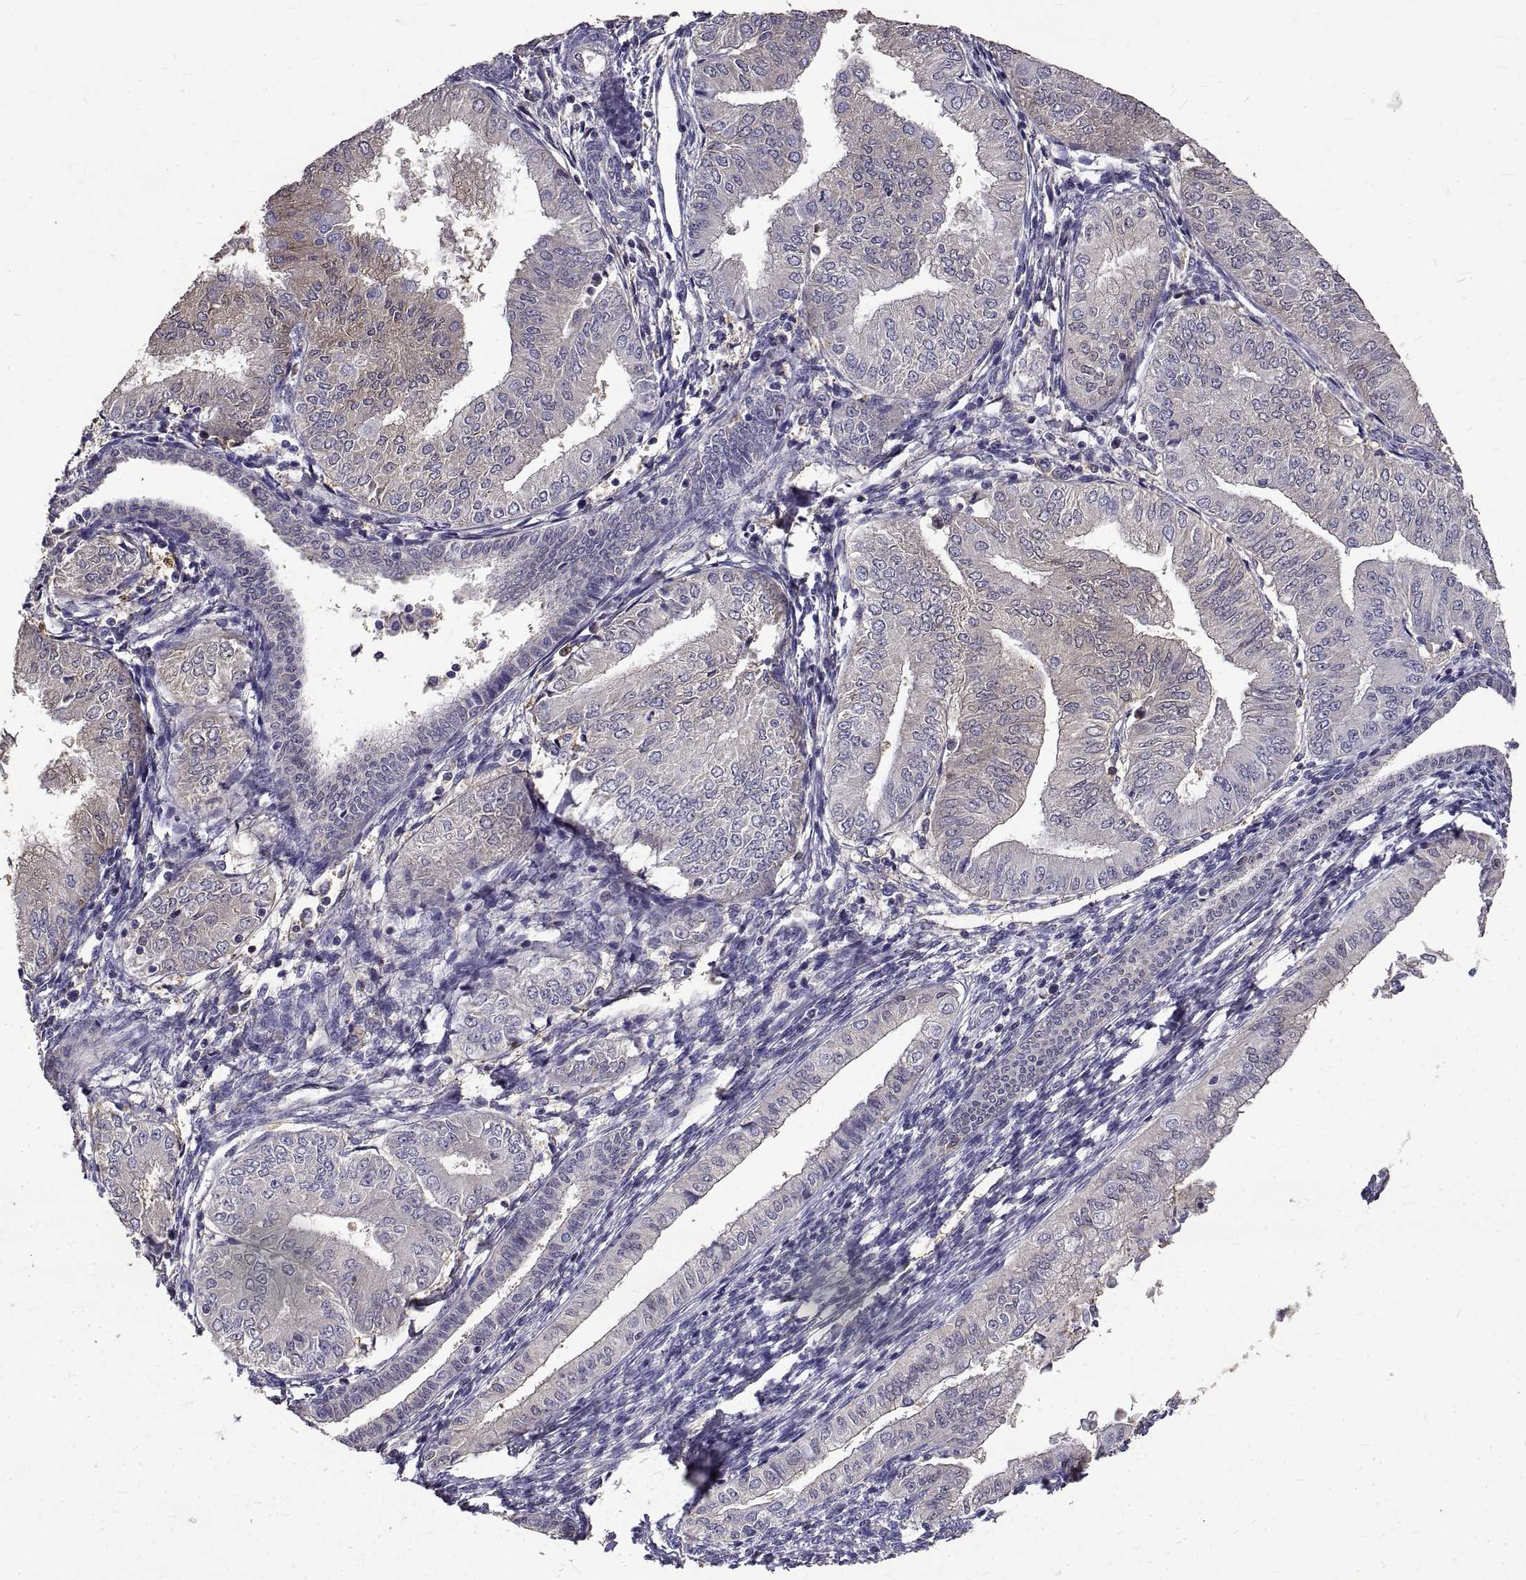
{"staining": {"intensity": "negative", "quantity": "none", "location": "none"}, "tissue": "endometrial cancer", "cell_type": "Tumor cells", "image_type": "cancer", "snomed": [{"axis": "morphology", "description": "Adenocarcinoma, NOS"}, {"axis": "topography", "description": "Endometrium"}], "caption": "IHC of human endometrial cancer (adenocarcinoma) exhibits no staining in tumor cells.", "gene": "PEA15", "patient": {"sex": "female", "age": 53}}